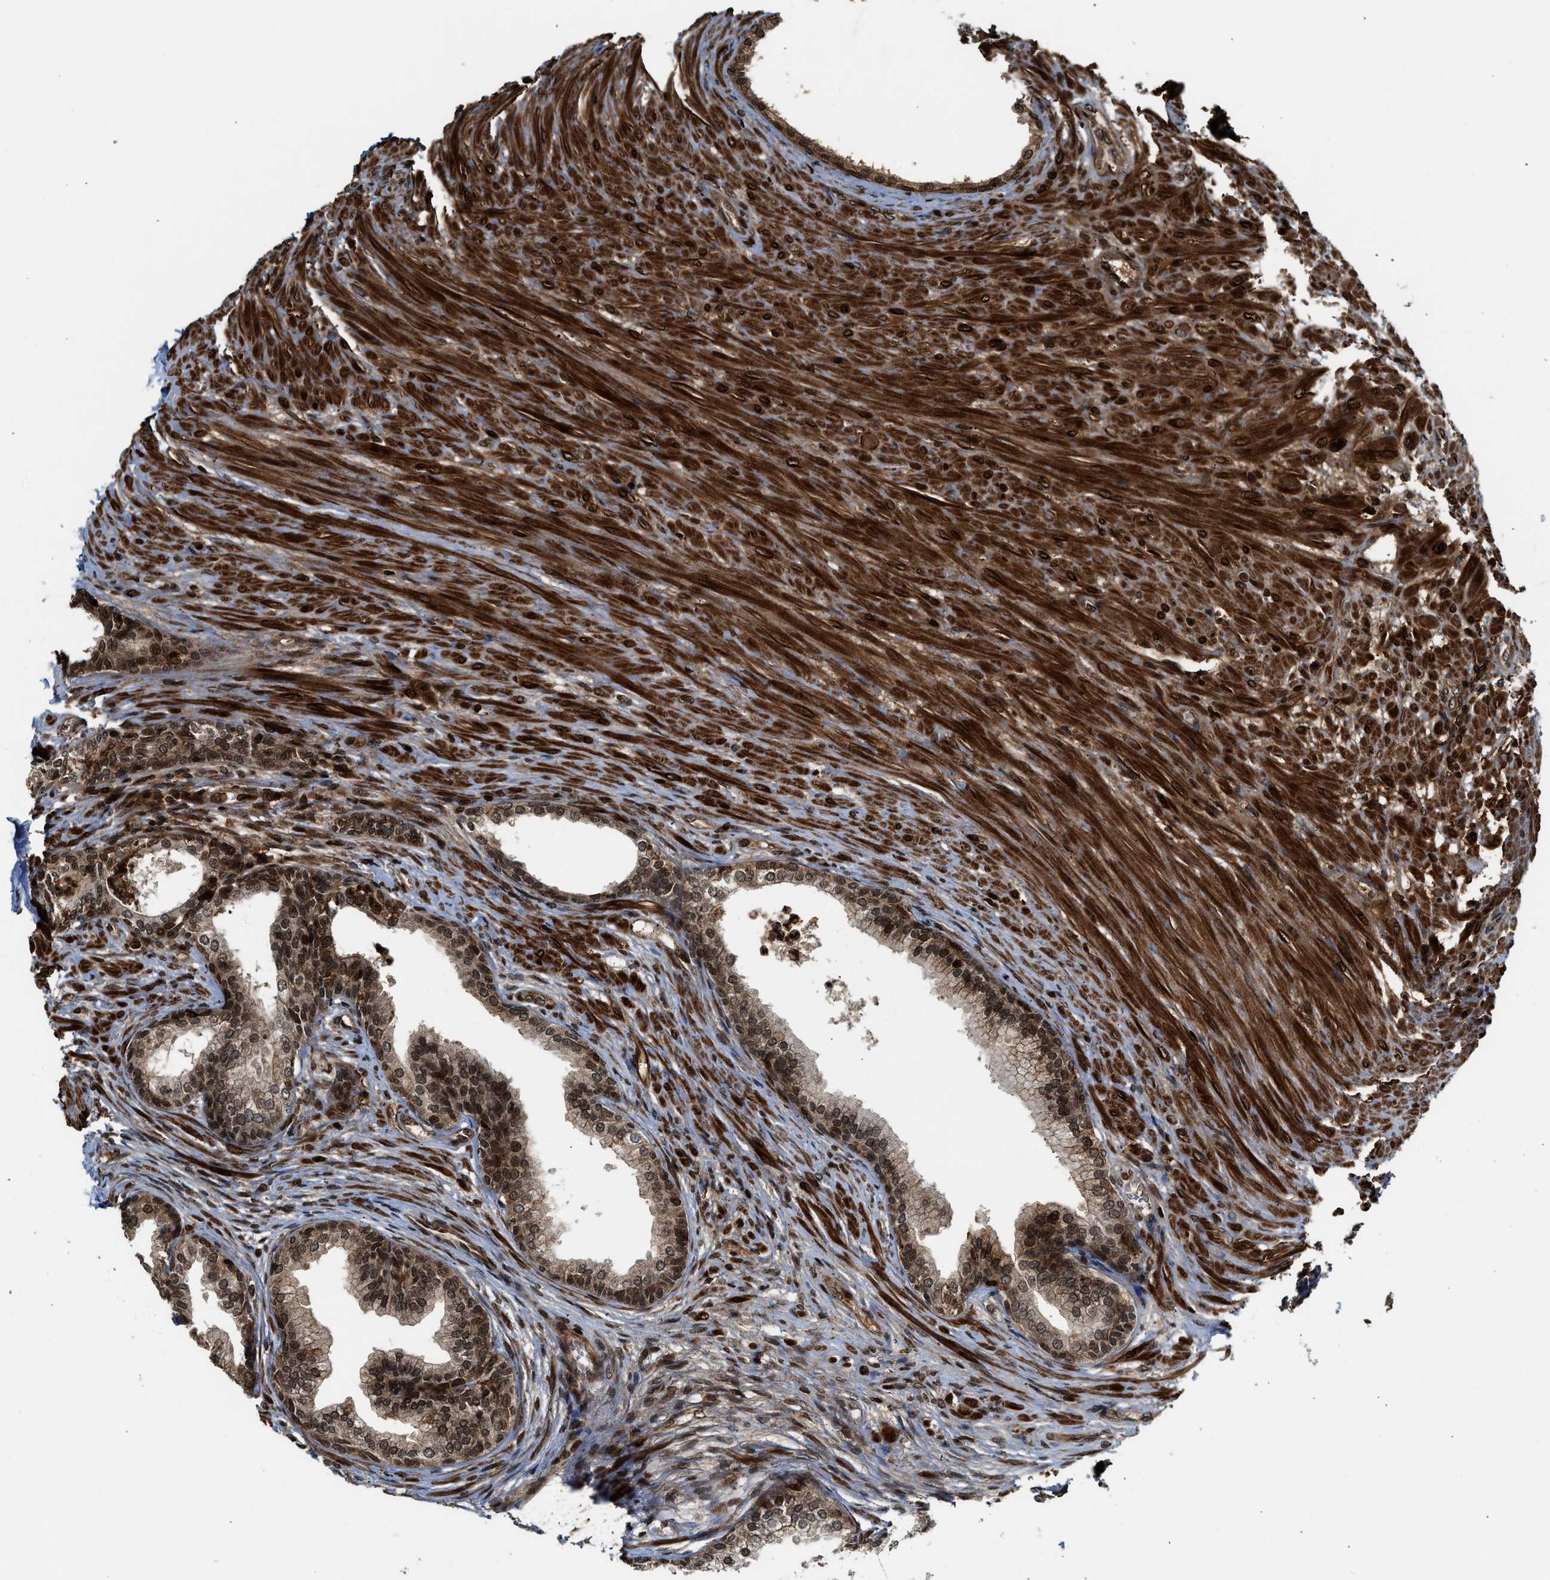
{"staining": {"intensity": "strong", "quantity": ">75%", "location": "cytoplasmic/membranous,nuclear"}, "tissue": "prostate", "cell_type": "Glandular cells", "image_type": "normal", "snomed": [{"axis": "morphology", "description": "Normal tissue, NOS"}, {"axis": "topography", "description": "Prostate"}], "caption": "A histopathology image showing strong cytoplasmic/membranous,nuclear staining in about >75% of glandular cells in normal prostate, as visualized by brown immunohistochemical staining.", "gene": "MDM2", "patient": {"sex": "male", "age": 76}}